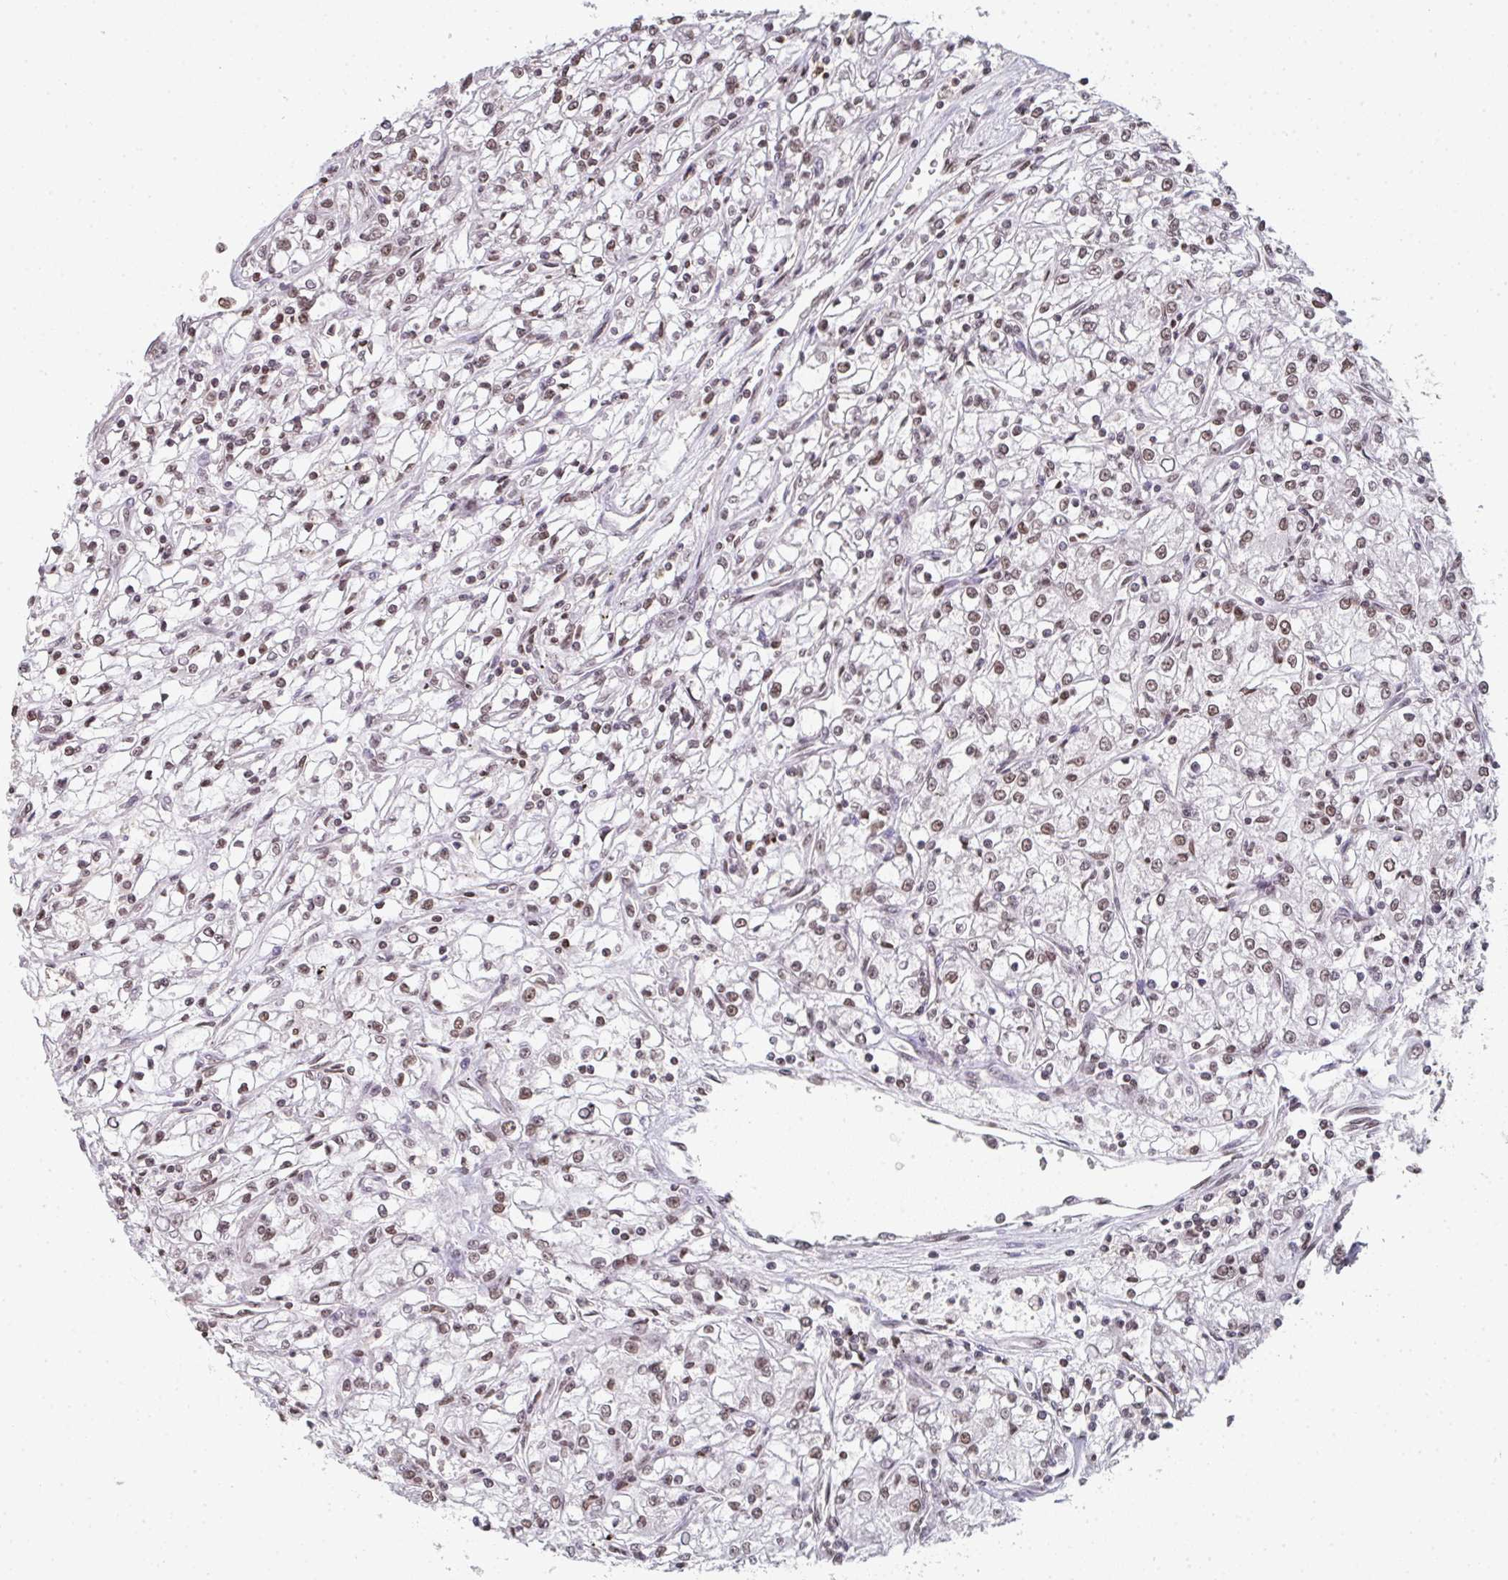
{"staining": {"intensity": "weak", "quantity": ">75%", "location": "nuclear"}, "tissue": "renal cancer", "cell_type": "Tumor cells", "image_type": "cancer", "snomed": [{"axis": "morphology", "description": "Adenocarcinoma, NOS"}, {"axis": "topography", "description": "Kidney"}], "caption": "High-power microscopy captured an immunohistochemistry (IHC) histopathology image of renal adenocarcinoma, revealing weak nuclear staining in about >75% of tumor cells. (DAB (3,3'-diaminobenzidine) IHC with brightfield microscopy, high magnification).", "gene": "DKC1", "patient": {"sex": "female", "age": 59}}